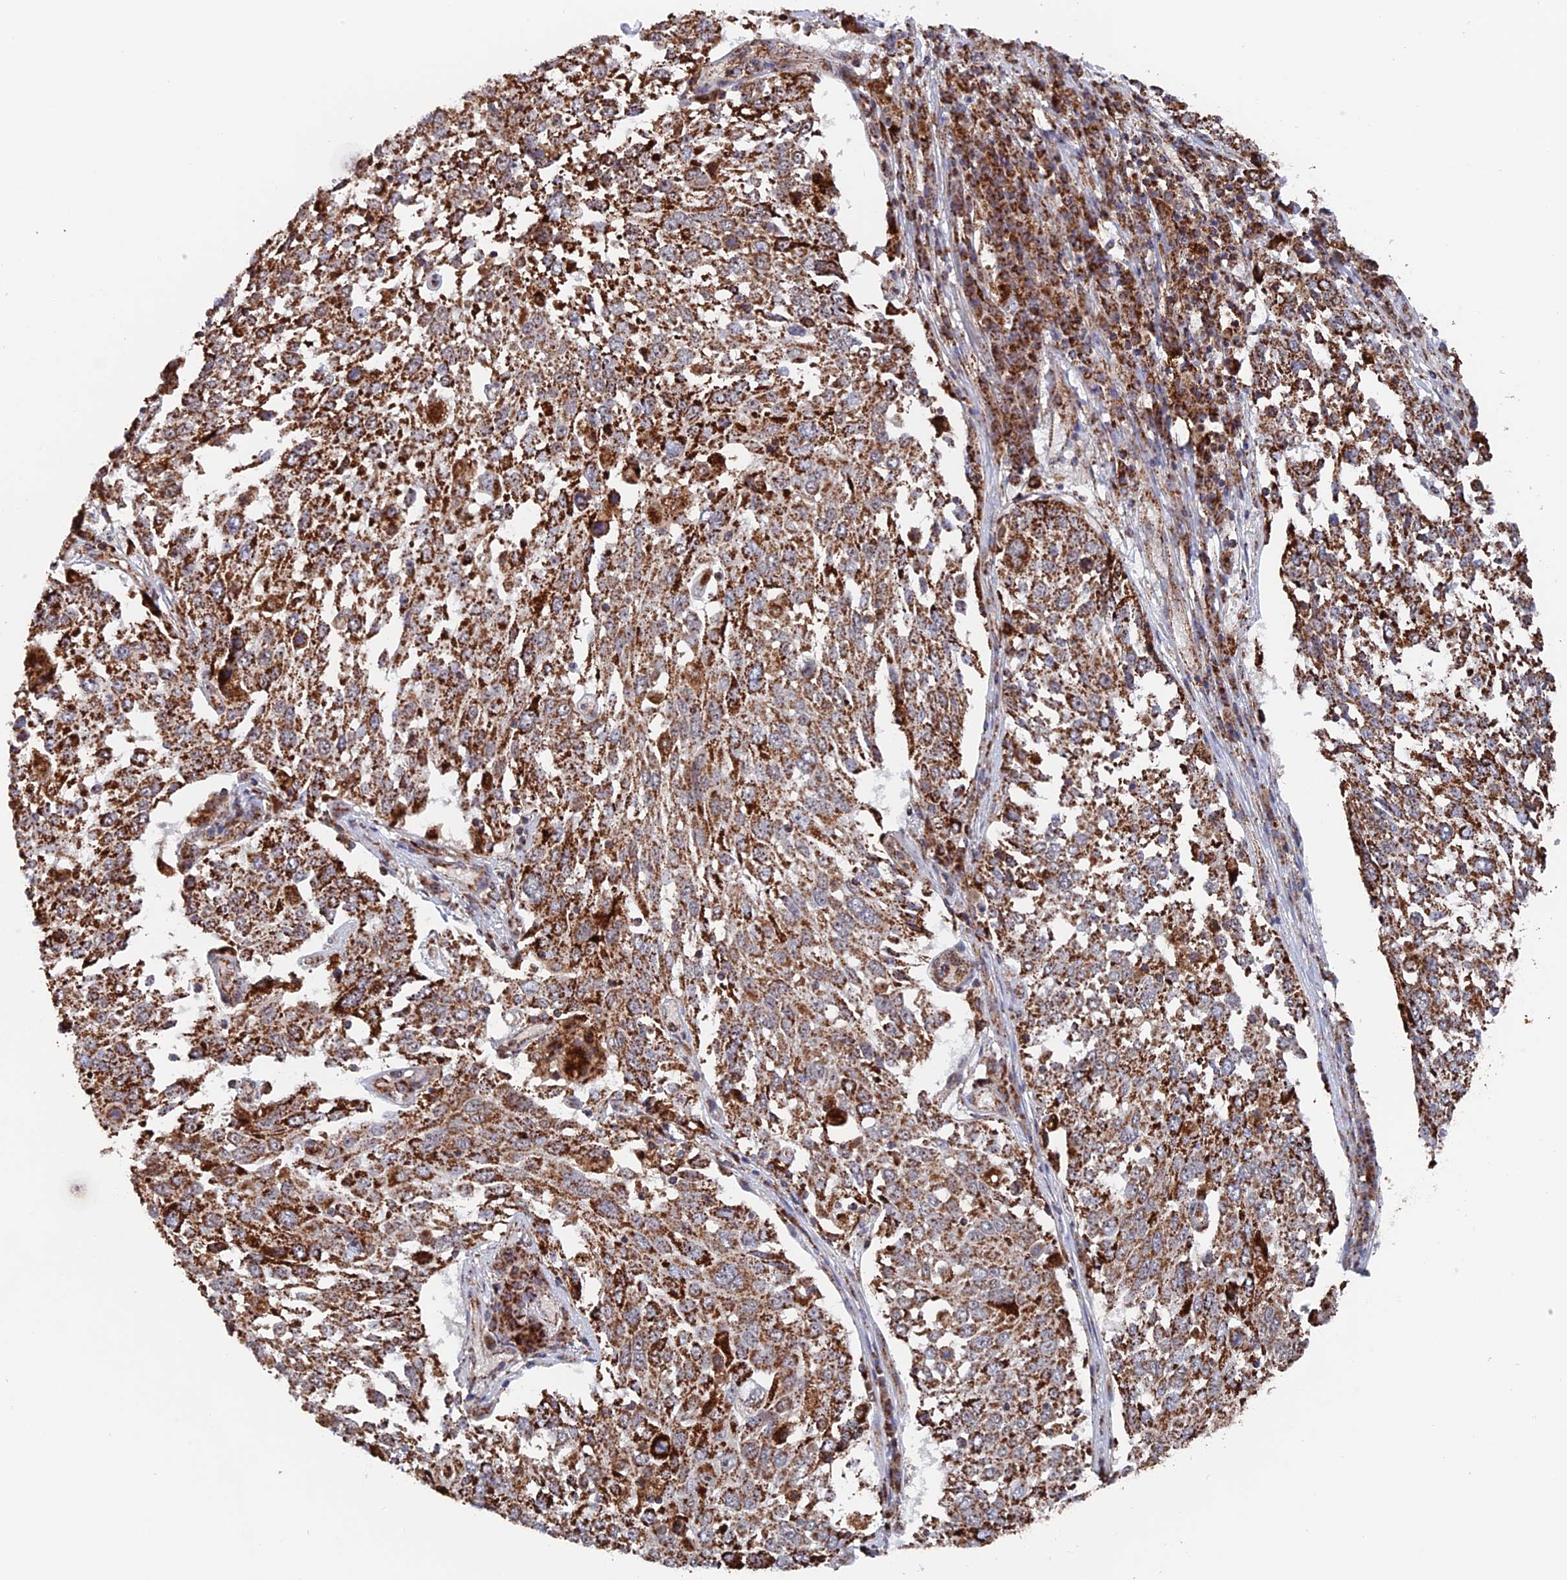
{"staining": {"intensity": "strong", "quantity": ">75%", "location": "cytoplasmic/membranous"}, "tissue": "lung cancer", "cell_type": "Tumor cells", "image_type": "cancer", "snomed": [{"axis": "morphology", "description": "Squamous cell carcinoma, NOS"}, {"axis": "topography", "description": "Lung"}], "caption": "Brown immunohistochemical staining in human lung squamous cell carcinoma exhibits strong cytoplasmic/membranous positivity in approximately >75% of tumor cells.", "gene": "DTYMK", "patient": {"sex": "male", "age": 65}}